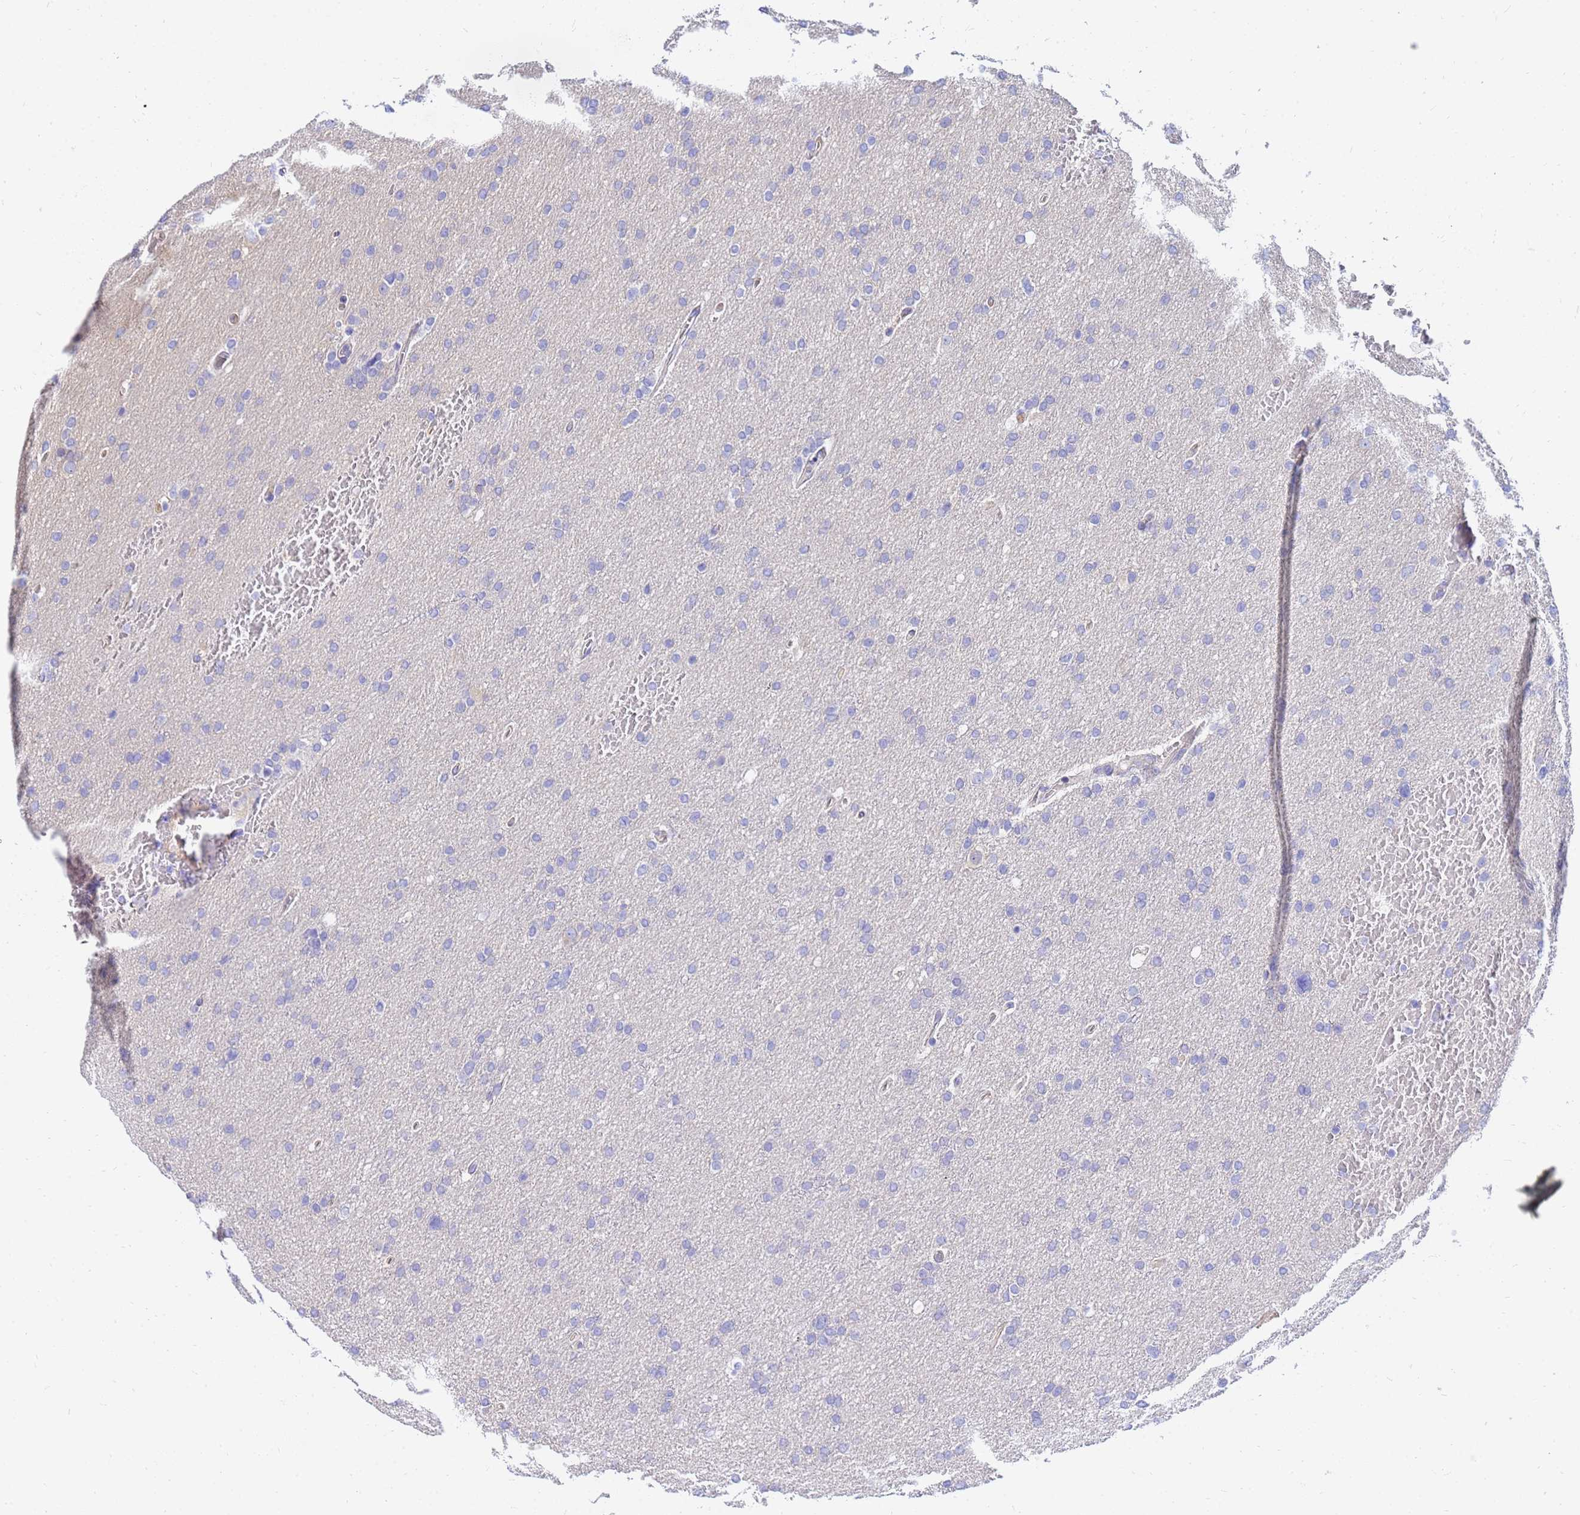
{"staining": {"intensity": "negative", "quantity": "none", "location": "none"}, "tissue": "glioma", "cell_type": "Tumor cells", "image_type": "cancer", "snomed": [{"axis": "morphology", "description": "Glioma, malignant, High grade"}, {"axis": "topography", "description": "Cerebral cortex"}], "caption": "Tumor cells show no significant positivity in glioma.", "gene": "HERC5", "patient": {"sex": "female", "age": 36}}